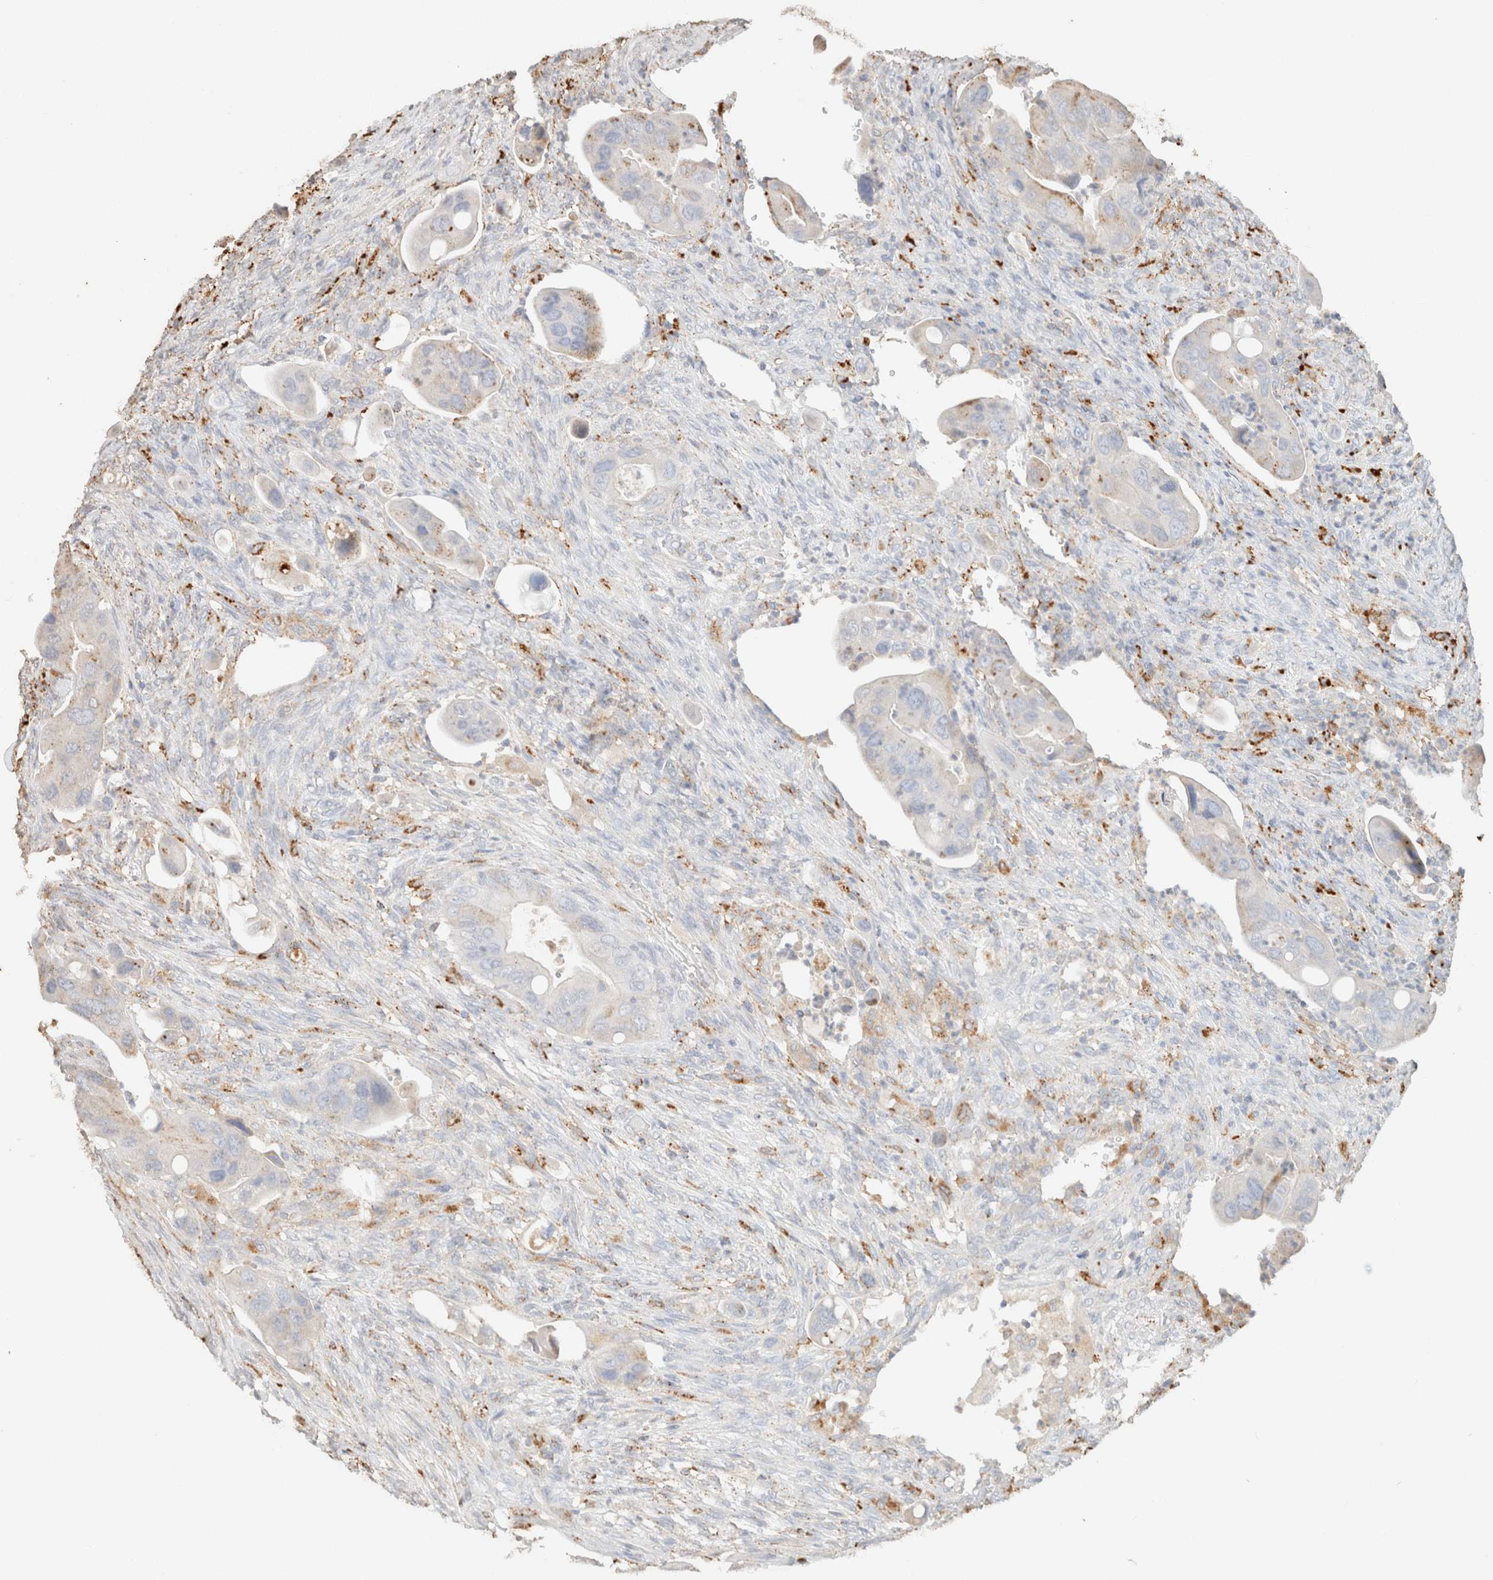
{"staining": {"intensity": "weak", "quantity": "<25%", "location": "cytoplasmic/membranous"}, "tissue": "colorectal cancer", "cell_type": "Tumor cells", "image_type": "cancer", "snomed": [{"axis": "morphology", "description": "Adenocarcinoma, NOS"}, {"axis": "topography", "description": "Rectum"}], "caption": "The immunohistochemistry (IHC) photomicrograph has no significant expression in tumor cells of colorectal adenocarcinoma tissue. The staining is performed using DAB brown chromogen with nuclei counter-stained in using hematoxylin.", "gene": "CTSC", "patient": {"sex": "female", "age": 57}}